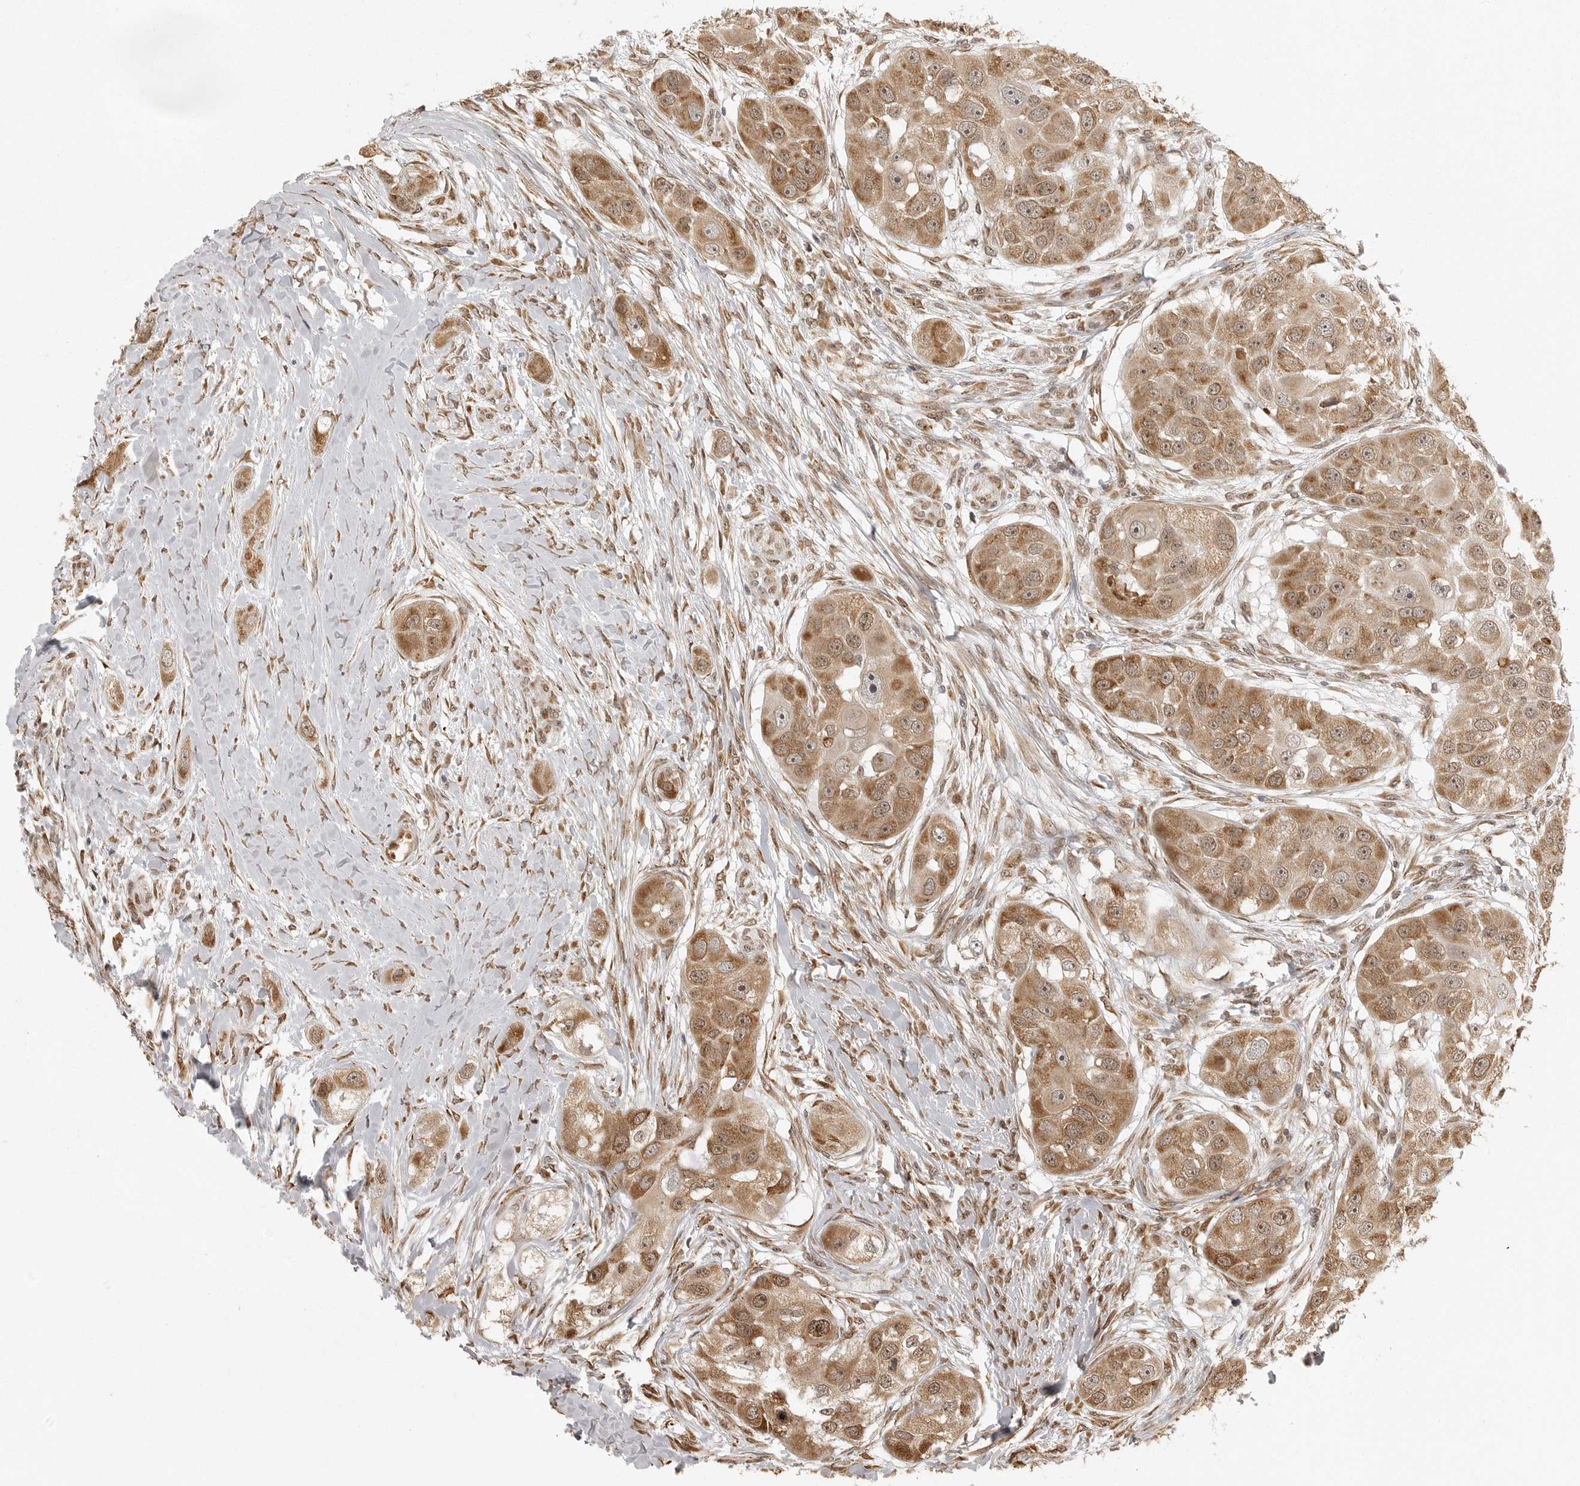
{"staining": {"intensity": "moderate", "quantity": ">75%", "location": "cytoplasmic/membranous,nuclear"}, "tissue": "head and neck cancer", "cell_type": "Tumor cells", "image_type": "cancer", "snomed": [{"axis": "morphology", "description": "Normal tissue, NOS"}, {"axis": "morphology", "description": "Squamous cell carcinoma, NOS"}, {"axis": "topography", "description": "Skeletal muscle"}, {"axis": "topography", "description": "Head-Neck"}], "caption": "Protein expression analysis of head and neck cancer (squamous cell carcinoma) reveals moderate cytoplasmic/membranous and nuclear staining in approximately >75% of tumor cells. Immunohistochemistry (ihc) stains the protein in brown and the nuclei are stained blue.", "gene": "ISG20L2", "patient": {"sex": "male", "age": 51}}